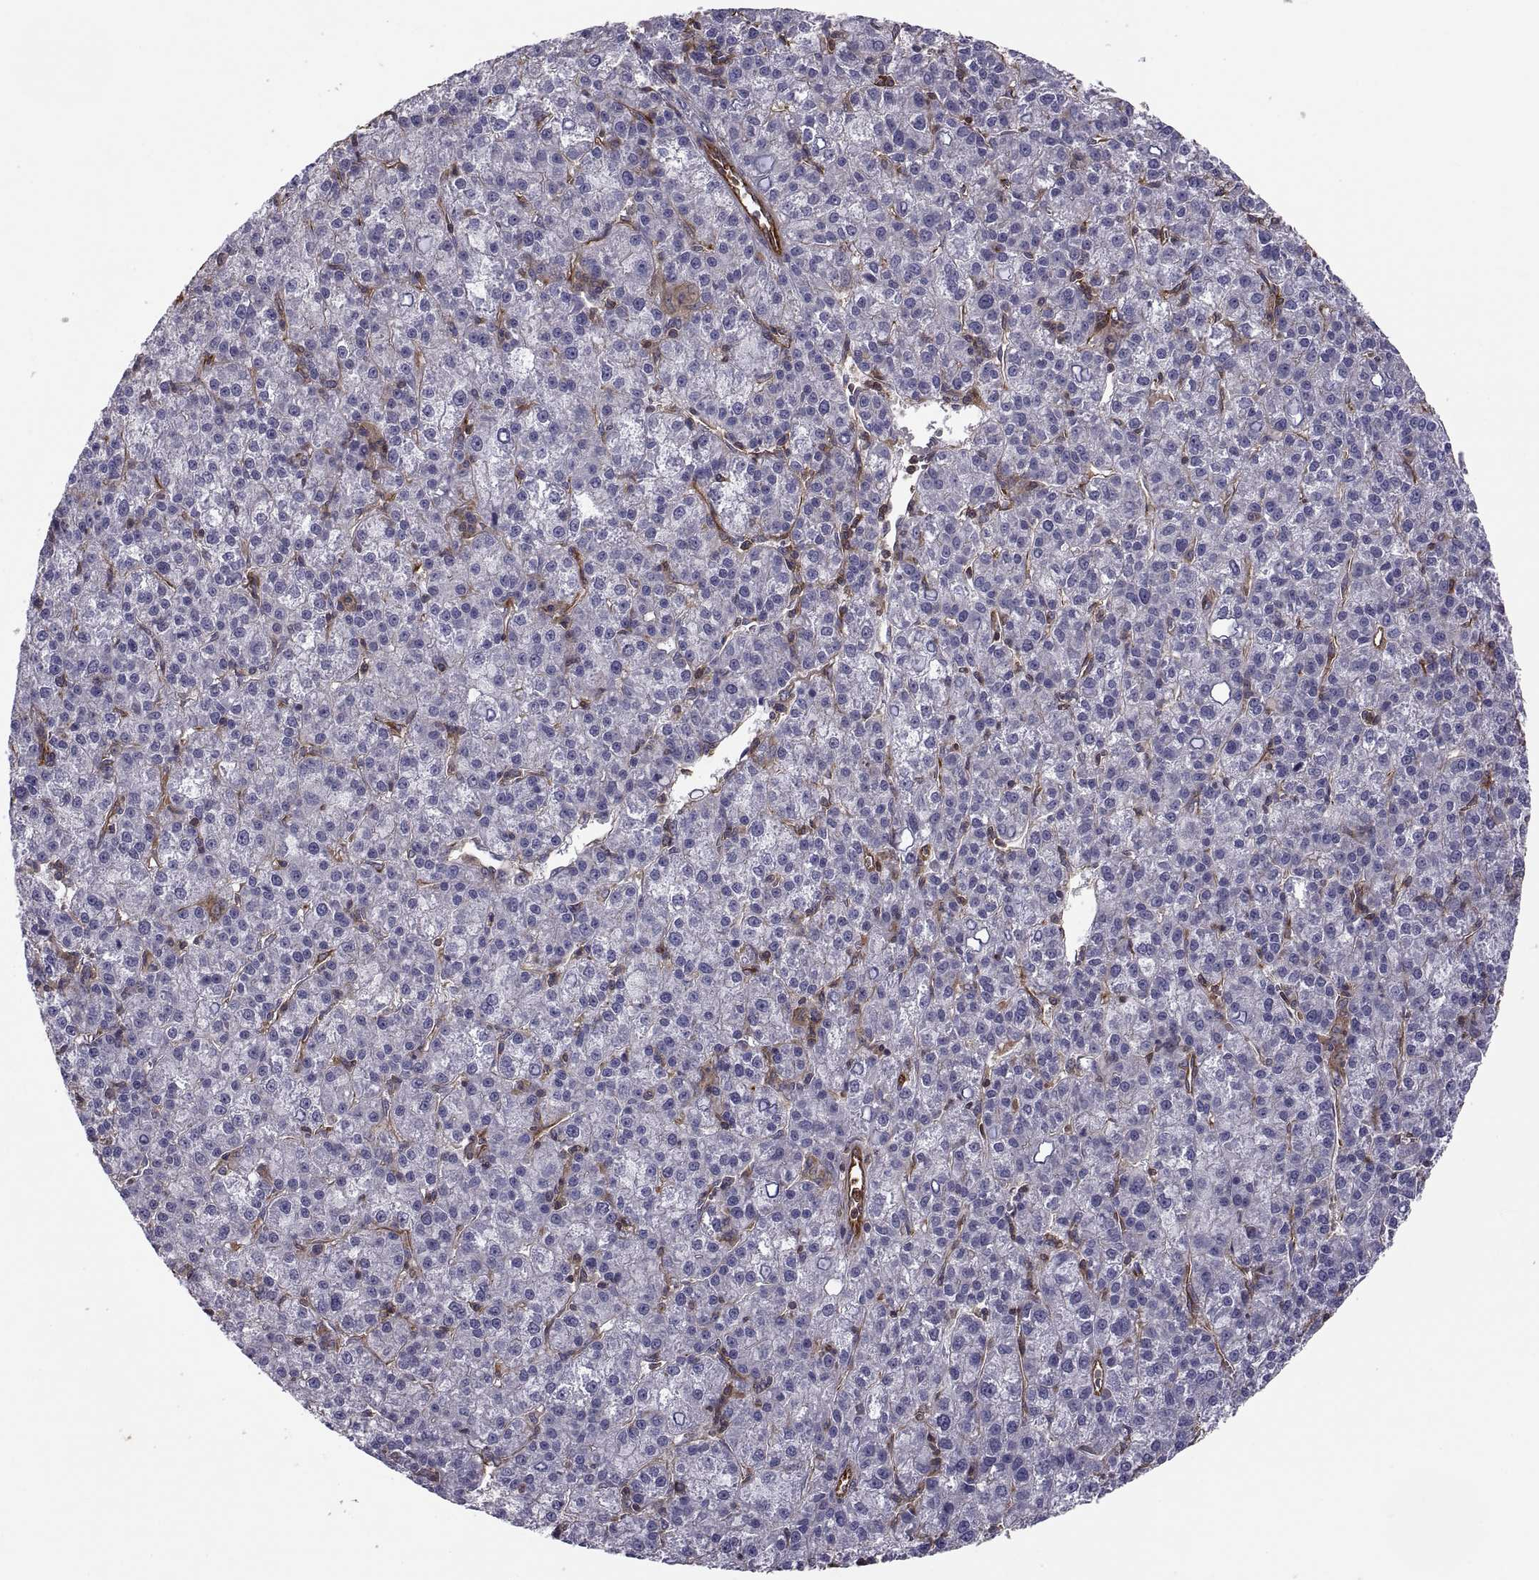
{"staining": {"intensity": "negative", "quantity": "none", "location": "none"}, "tissue": "liver cancer", "cell_type": "Tumor cells", "image_type": "cancer", "snomed": [{"axis": "morphology", "description": "Carcinoma, Hepatocellular, NOS"}, {"axis": "topography", "description": "Liver"}], "caption": "An IHC image of liver cancer (hepatocellular carcinoma) is shown. There is no staining in tumor cells of liver cancer (hepatocellular carcinoma).", "gene": "MYH9", "patient": {"sex": "female", "age": 60}}